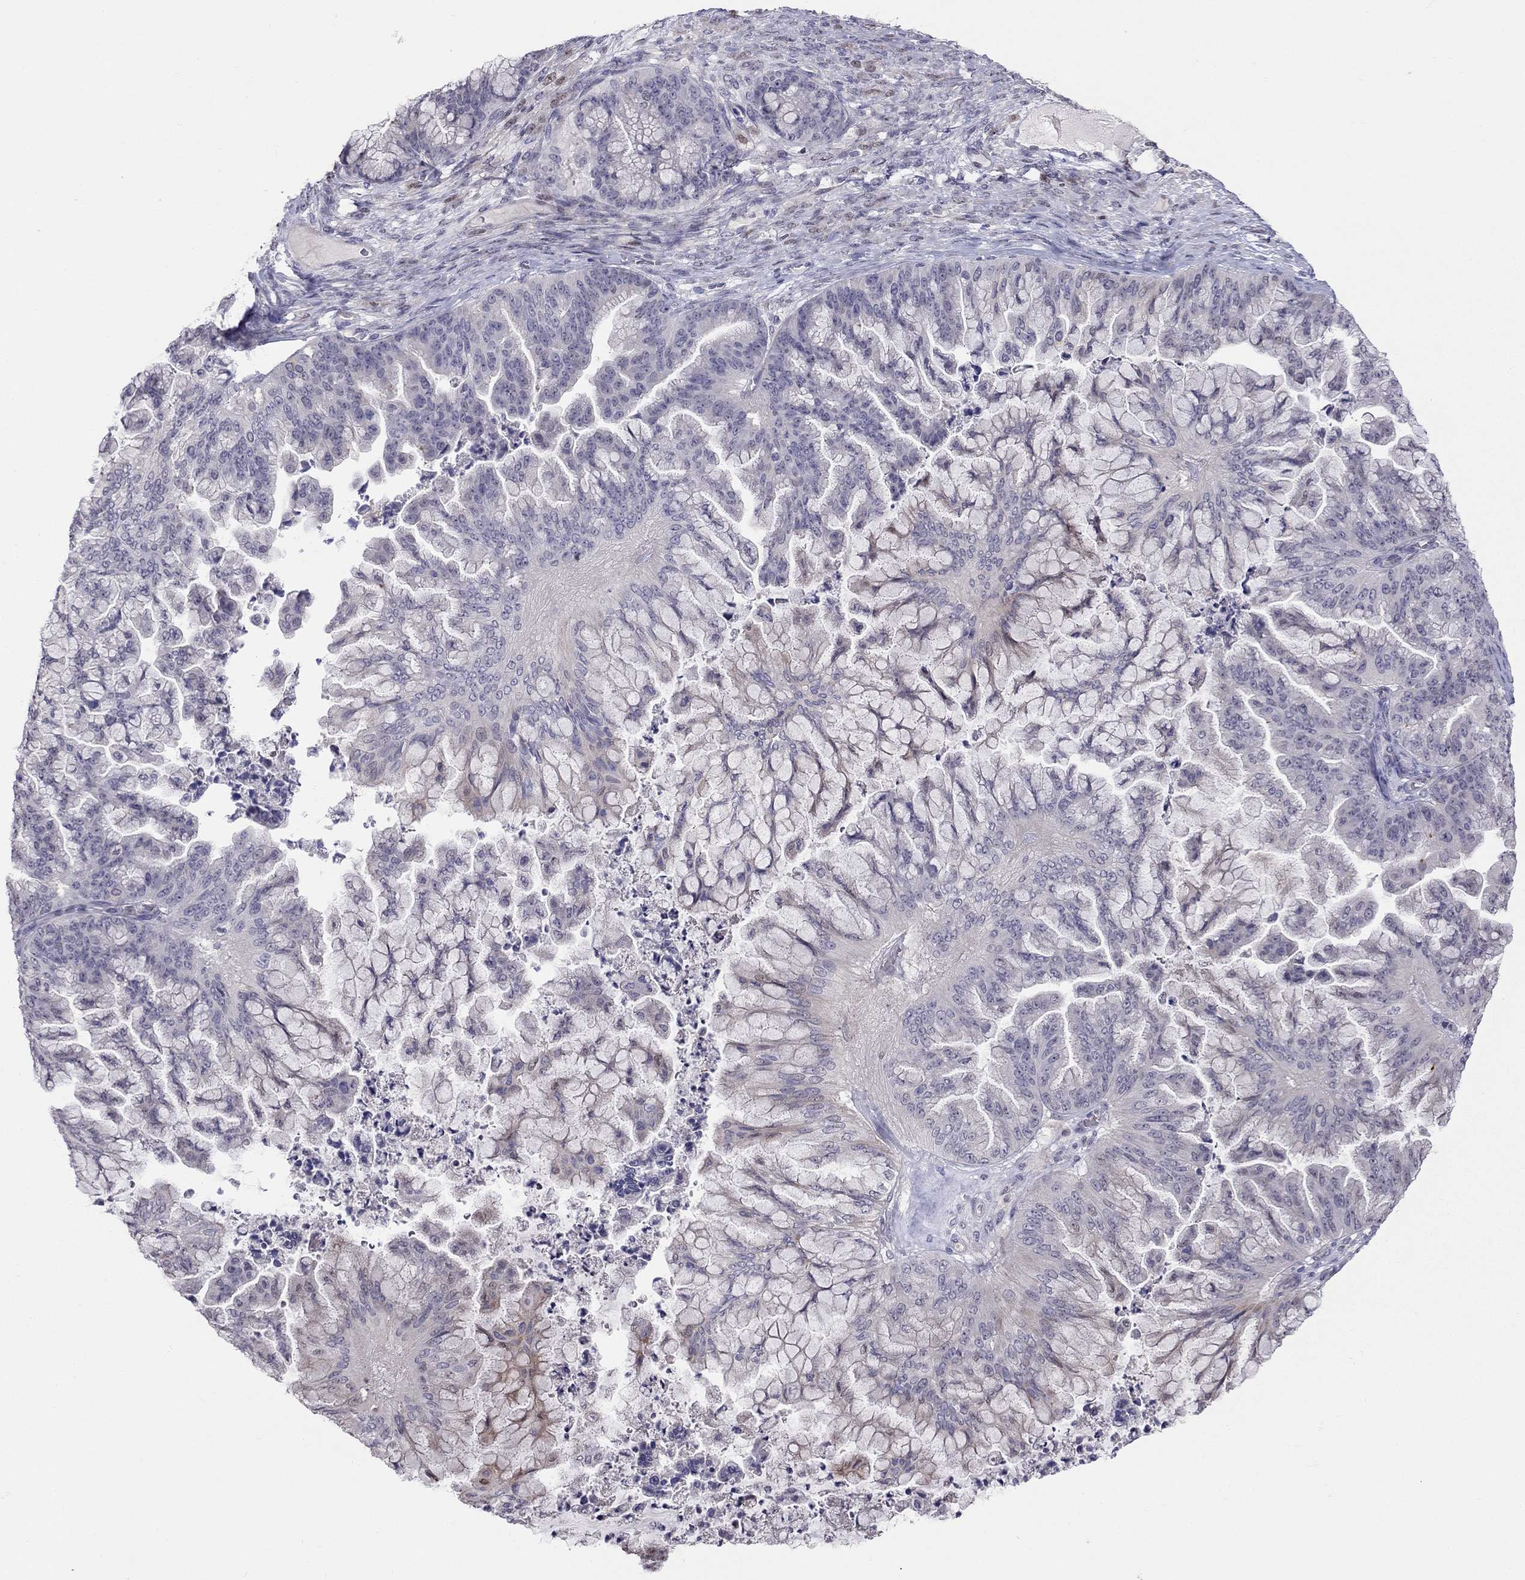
{"staining": {"intensity": "negative", "quantity": "none", "location": "none"}, "tissue": "ovarian cancer", "cell_type": "Tumor cells", "image_type": "cancer", "snomed": [{"axis": "morphology", "description": "Cystadenocarcinoma, mucinous, NOS"}, {"axis": "topography", "description": "Ovary"}], "caption": "A histopathology image of human mucinous cystadenocarcinoma (ovarian) is negative for staining in tumor cells.", "gene": "LRRC39", "patient": {"sex": "female", "age": 67}}